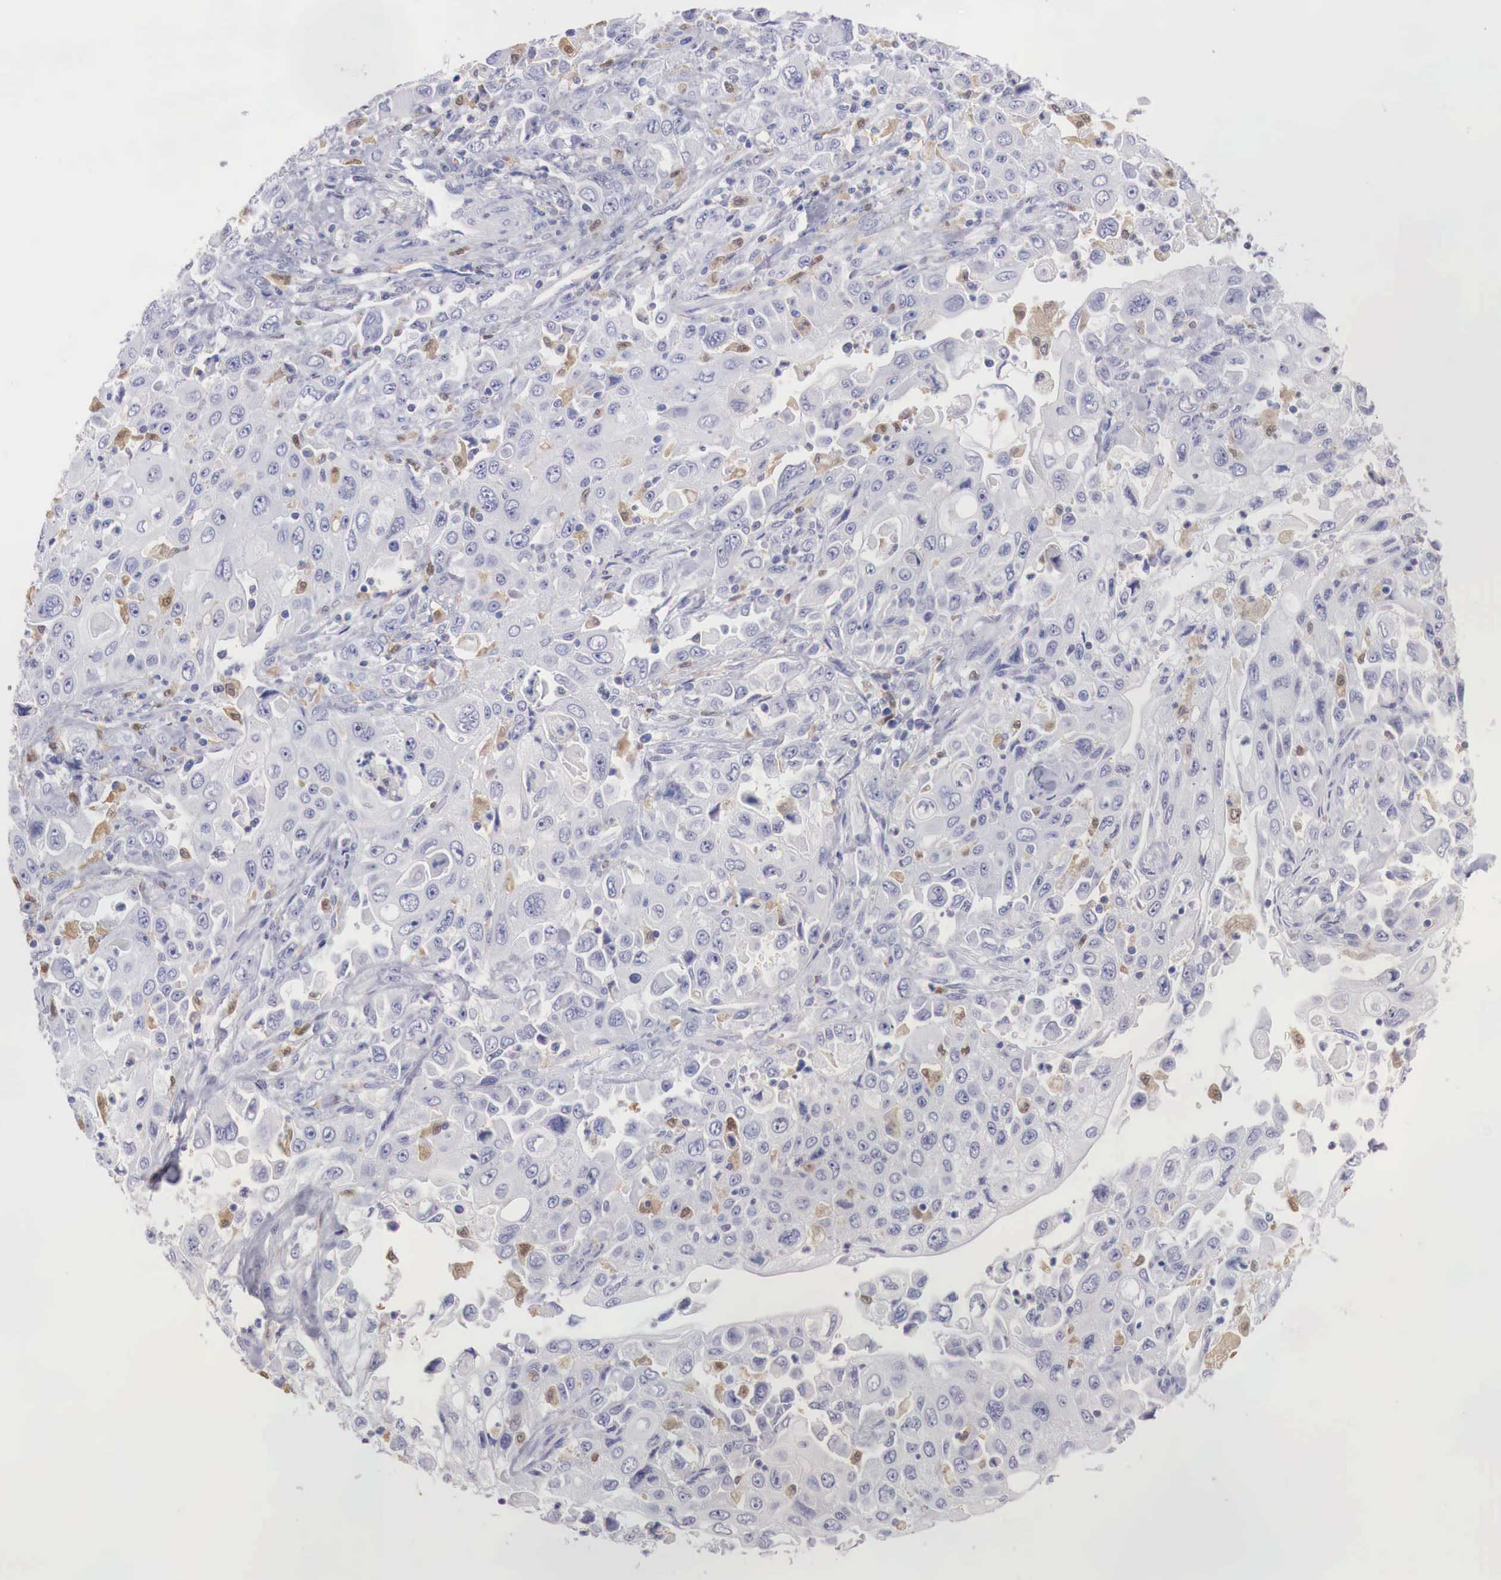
{"staining": {"intensity": "negative", "quantity": "none", "location": "none"}, "tissue": "pancreatic cancer", "cell_type": "Tumor cells", "image_type": "cancer", "snomed": [{"axis": "morphology", "description": "Adenocarcinoma, NOS"}, {"axis": "topography", "description": "Pancreas"}], "caption": "Tumor cells show no significant protein staining in adenocarcinoma (pancreatic).", "gene": "RENBP", "patient": {"sex": "male", "age": 70}}